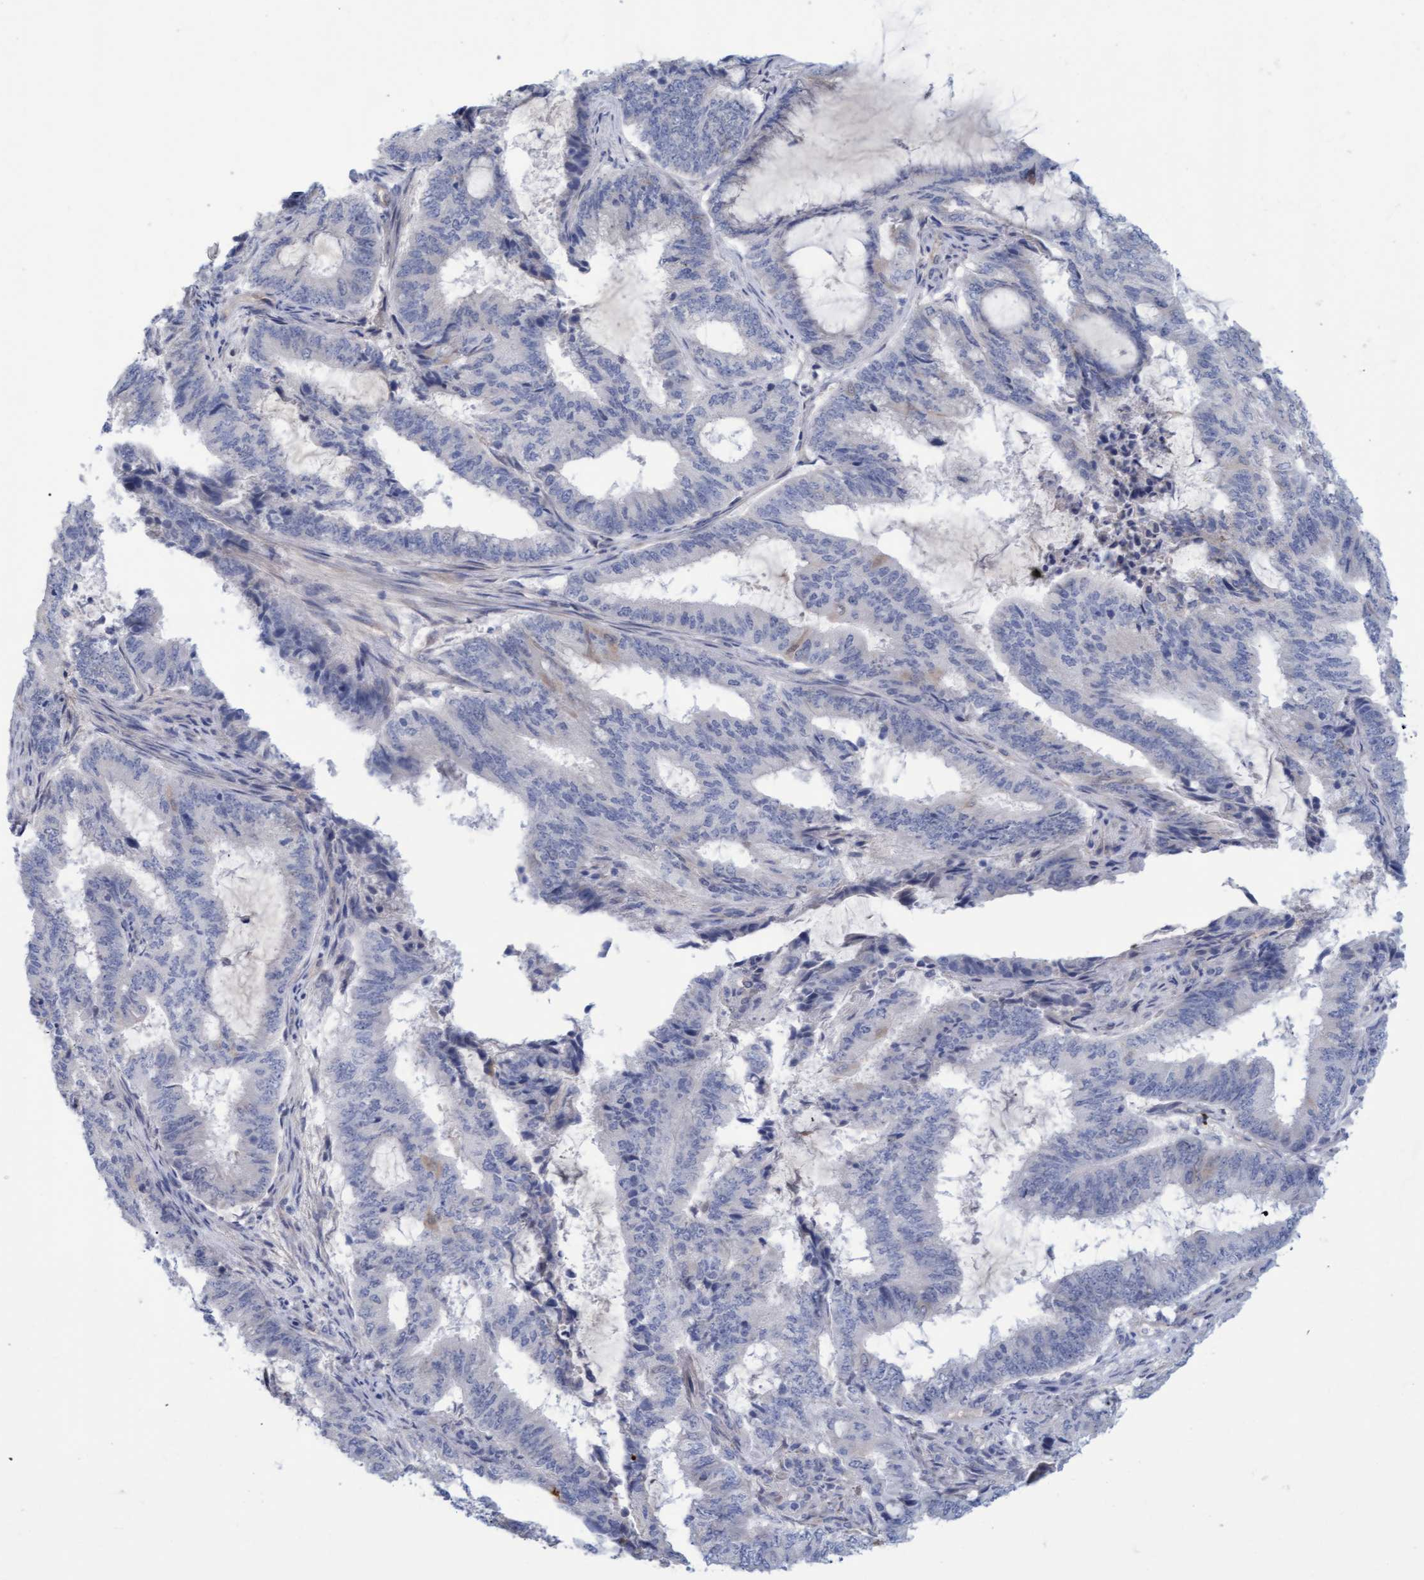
{"staining": {"intensity": "negative", "quantity": "none", "location": "none"}, "tissue": "endometrial cancer", "cell_type": "Tumor cells", "image_type": "cancer", "snomed": [{"axis": "morphology", "description": "Adenocarcinoma, NOS"}, {"axis": "topography", "description": "Endometrium"}], "caption": "An image of human endometrial cancer is negative for staining in tumor cells.", "gene": "STXBP1", "patient": {"sex": "female", "age": 51}}